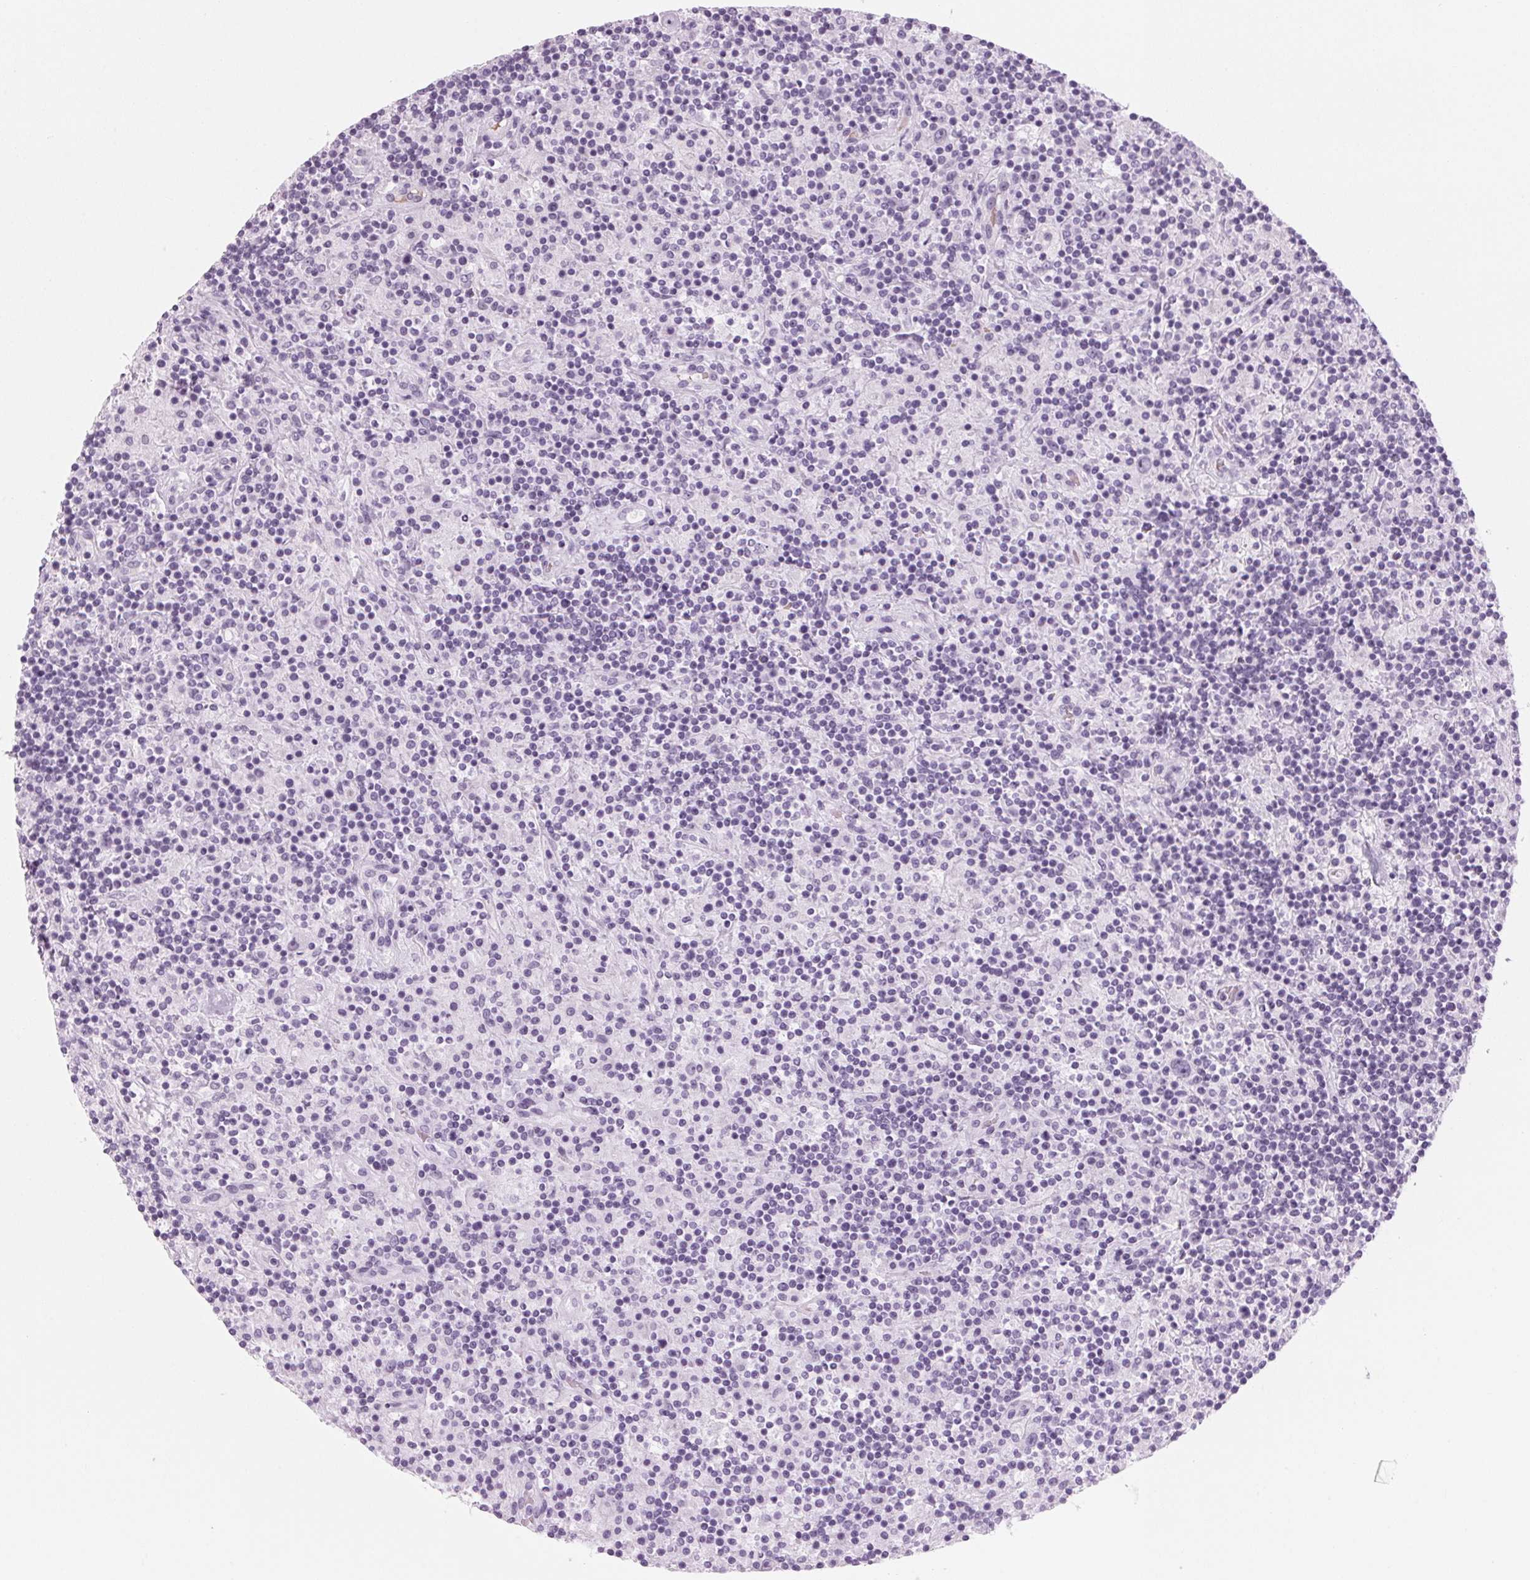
{"staining": {"intensity": "negative", "quantity": "none", "location": "none"}, "tissue": "lymphoma", "cell_type": "Tumor cells", "image_type": "cancer", "snomed": [{"axis": "morphology", "description": "Hodgkin's disease, NOS"}, {"axis": "topography", "description": "Lymph node"}], "caption": "A photomicrograph of human lymphoma is negative for staining in tumor cells. (DAB (3,3'-diaminobenzidine) IHC, high magnification).", "gene": "DNTTIP2", "patient": {"sex": "male", "age": 70}}